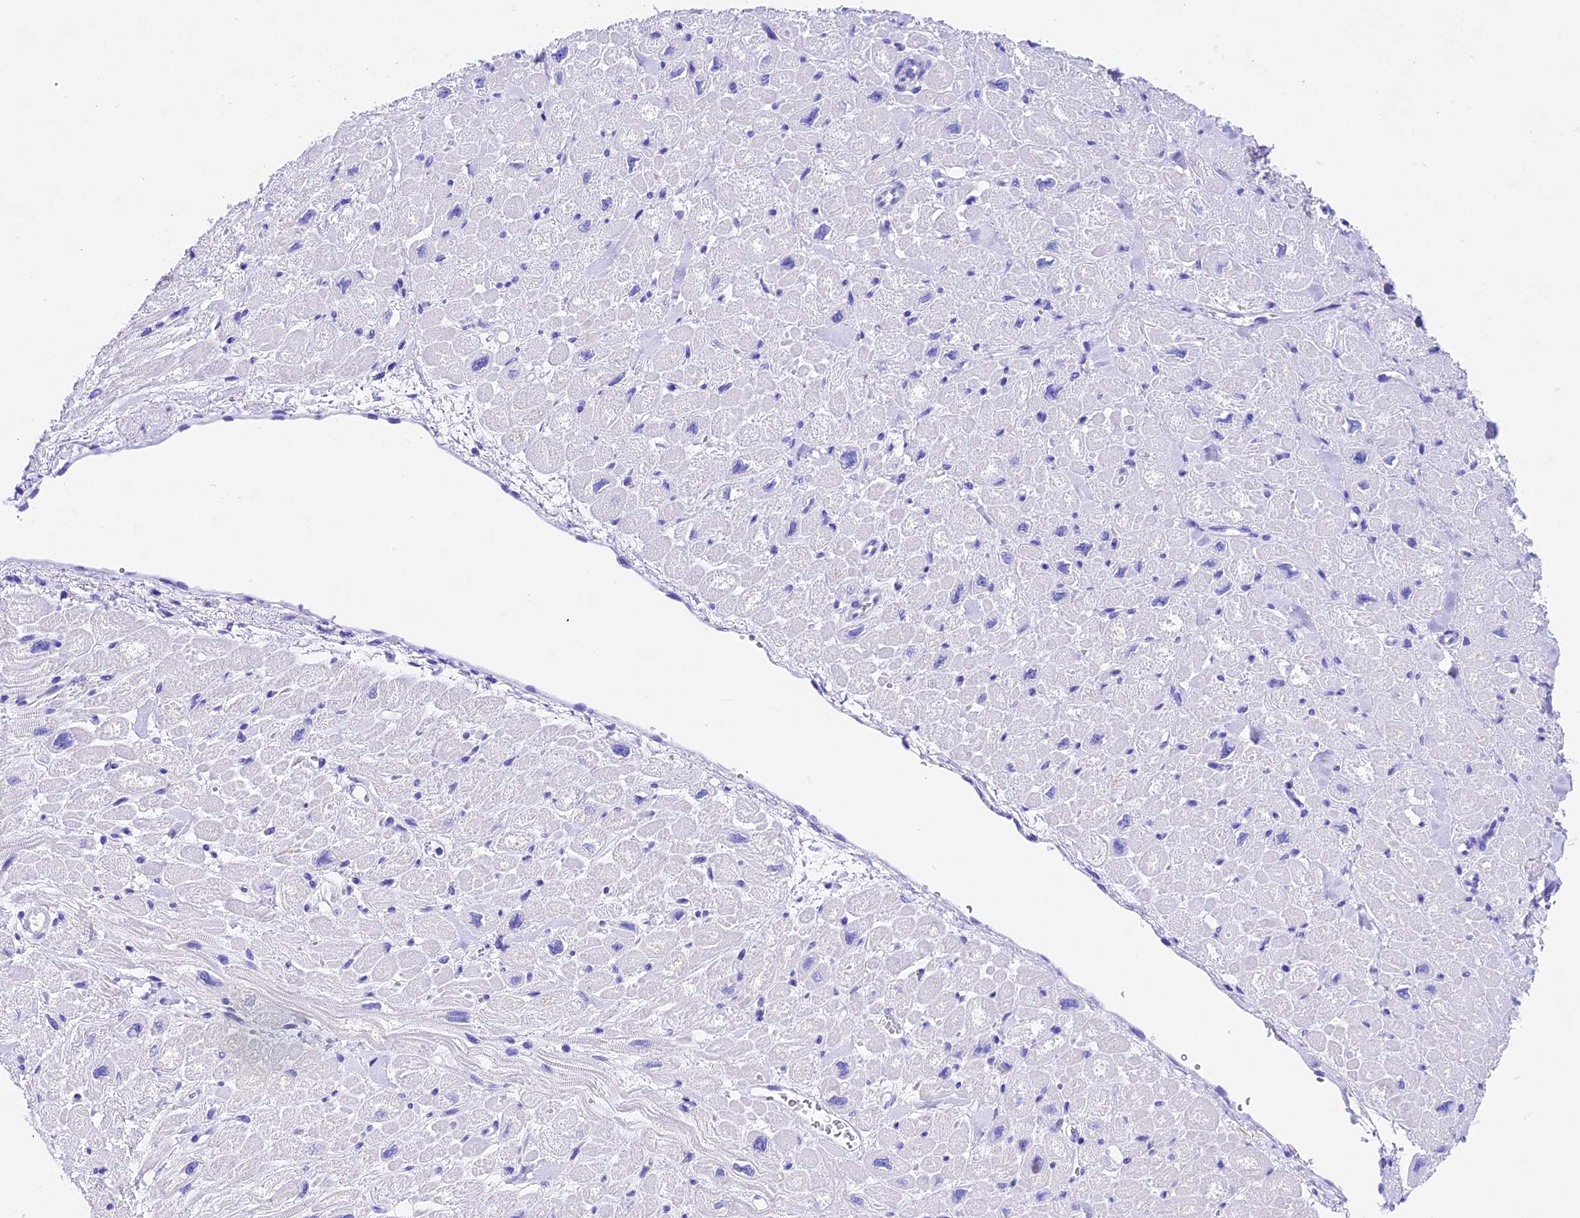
{"staining": {"intensity": "negative", "quantity": "none", "location": "none"}, "tissue": "heart muscle", "cell_type": "Cardiomyocytes", "image_type": "normal", "snomed": [{"axis": "morphology", "description": "Normal tissue, NOS"}, {"axis": "topography", "description": "Heart"}], "caption": "Immunohistochemistry (IHC) photomicrograph of unremarkable heart muscle: heart muscle stained with DAB reveals no significant protein positivity in cardiomyocytes.", "gene": "PSG11", "patient": {"sex": "male", "age": 65}}